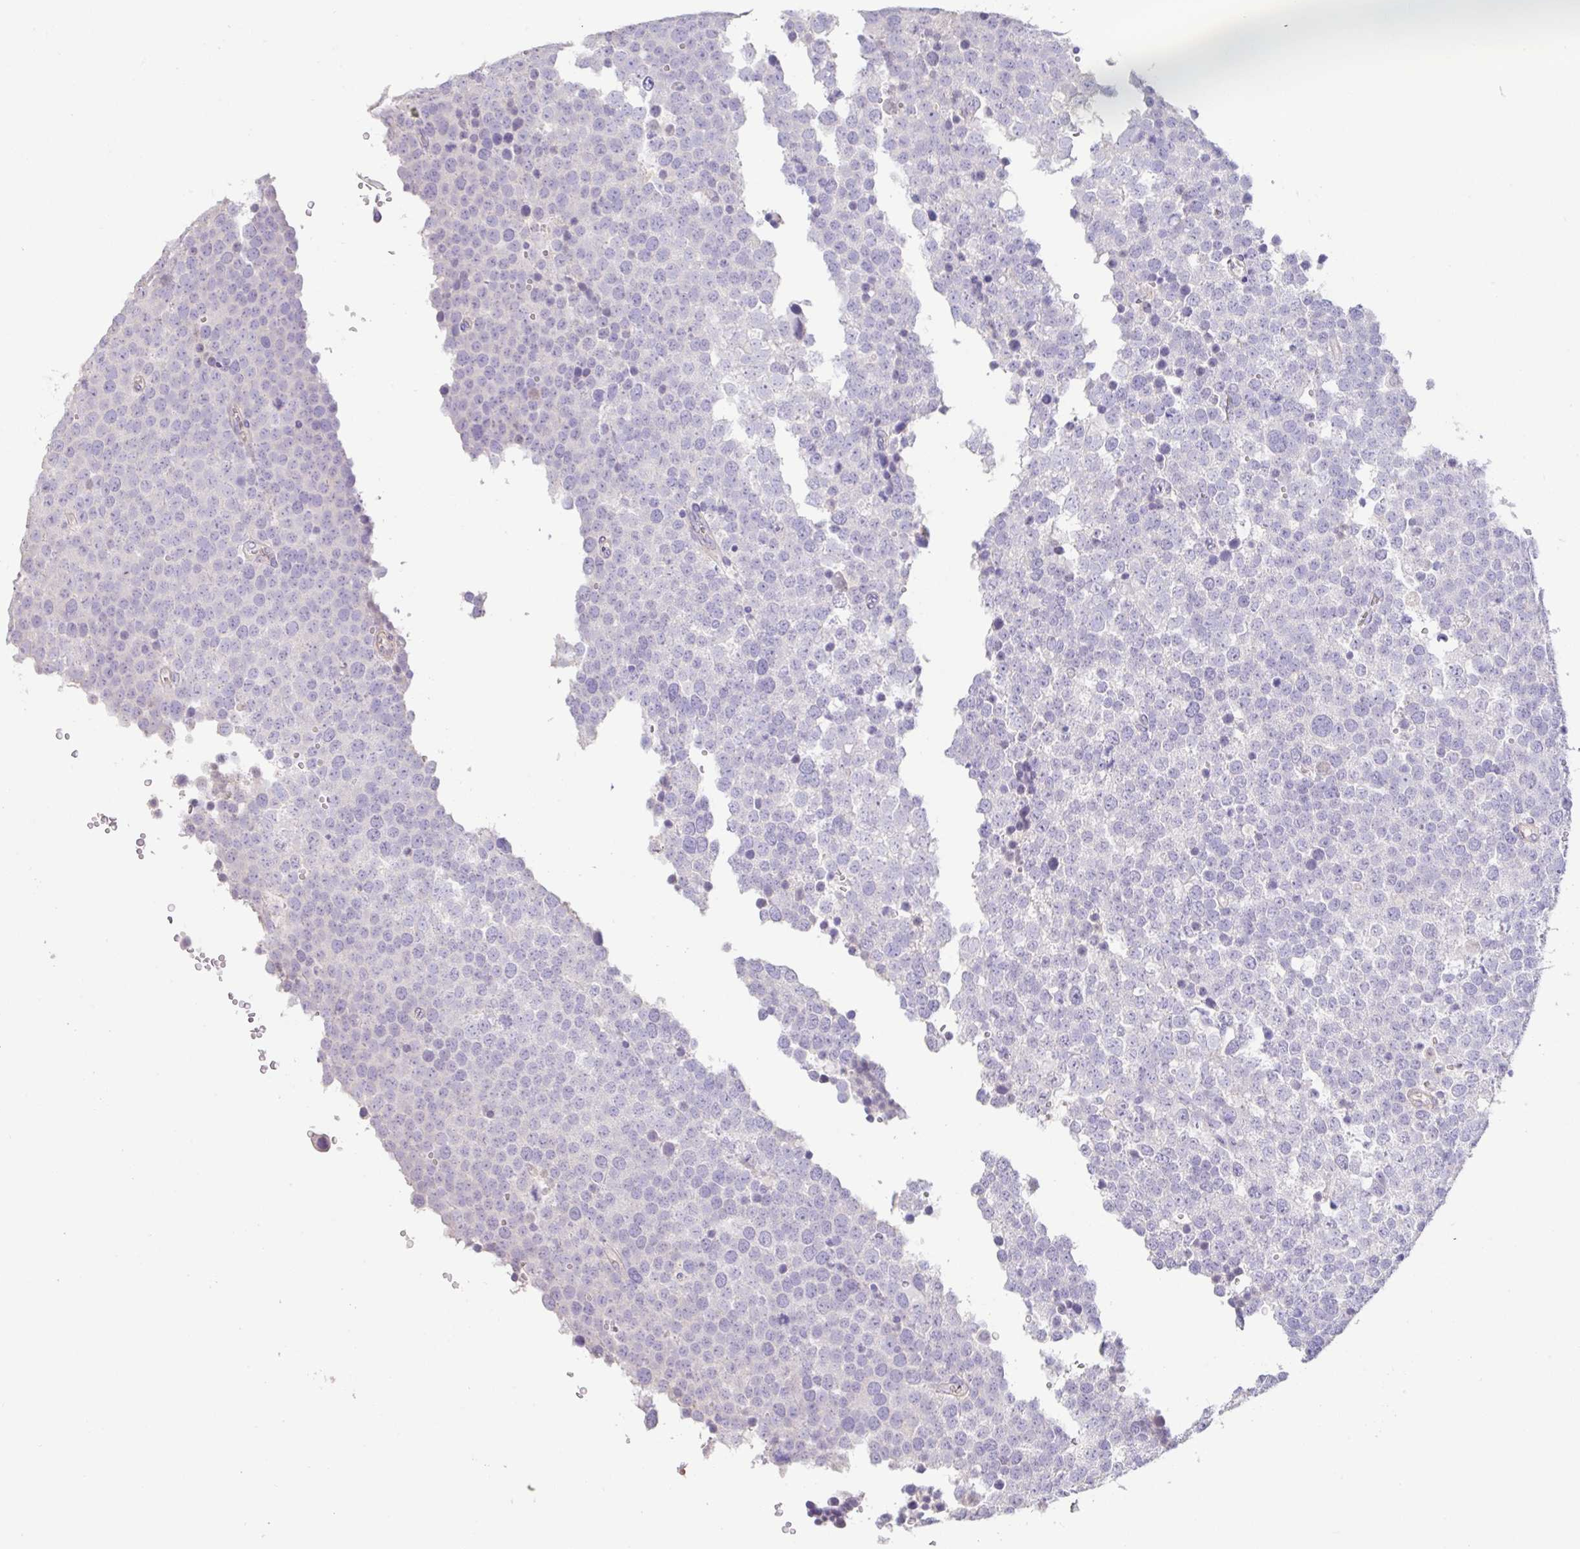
{"staining": {"intensity": "negative", "quantity": "none", "location": "none"}, "tissue": "testis cancer", "cell_type": "Tumor cells", "image_type": "cancer", "snomed": [{"axis": "morphology", "description": "Seminoma, NOS"}, {"axis": "topography", "description": "Testis"}], "caption": "A histopathology image of human seminoma (testis) is negative for staining in tumor cells. (IHC, brightfield microscopy, high magnification).", "gene": "PYGM", "patient": {"sex": "male", "age": 71}}